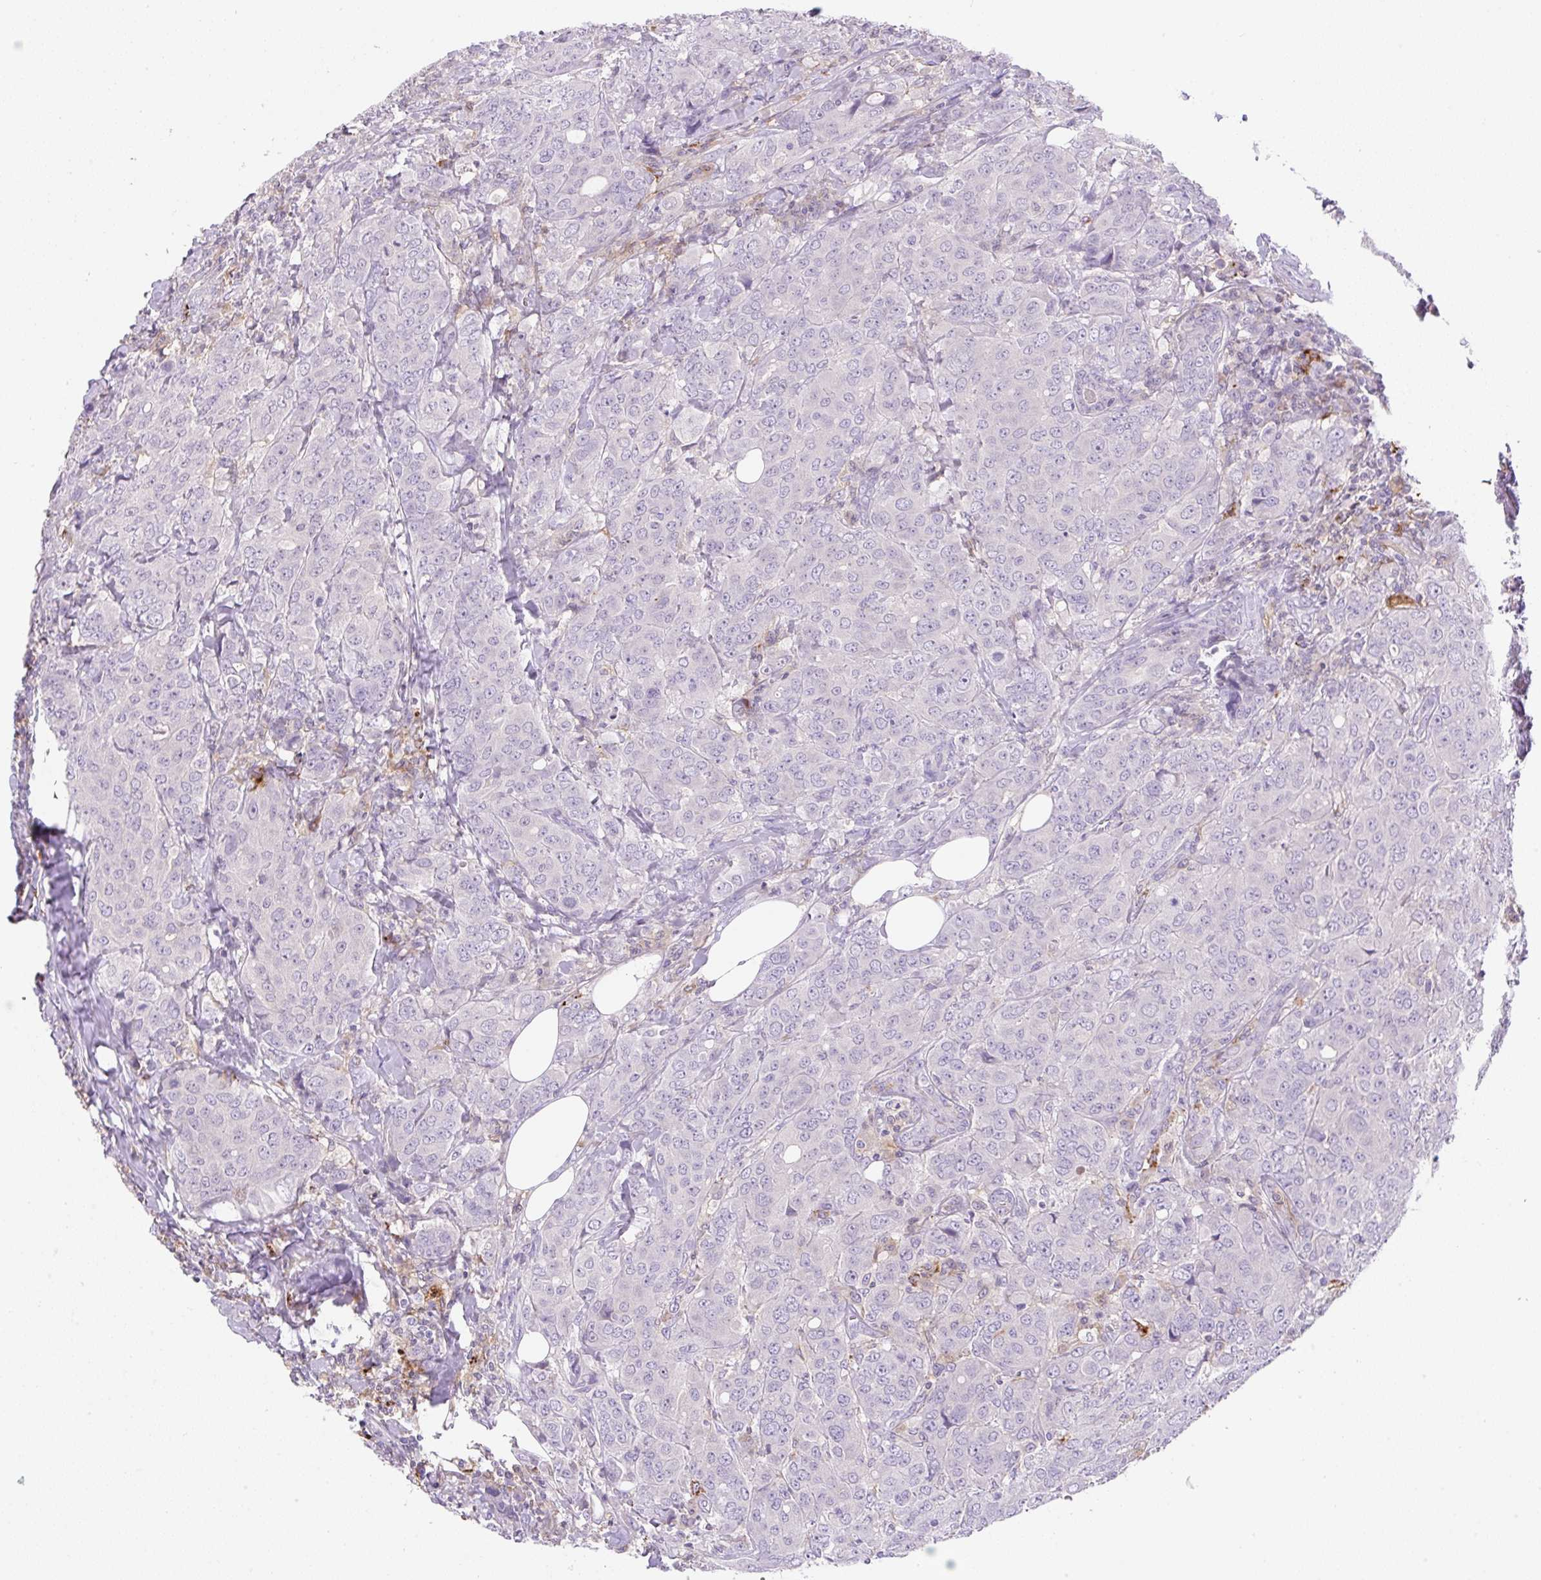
{"staining": {"intensity": "negative", "quantity": "none", "location": "none"}, "tissue": "breast cancer", "cell_type": "Tumor cells", "image_type": "cancer", "snomed": [{"axis": "morphology", "description": "Duct carcinoma"}, {"axis": "topography", "description": "Breast"}], "caption": "The immunohistochemistry (IHC) photomicrograph has no significant staining in tumor cells of breast invasive ductal carcinoma tissue.", "gene": "TDRD15", "patient": {"sex": "female", "age": 43}}